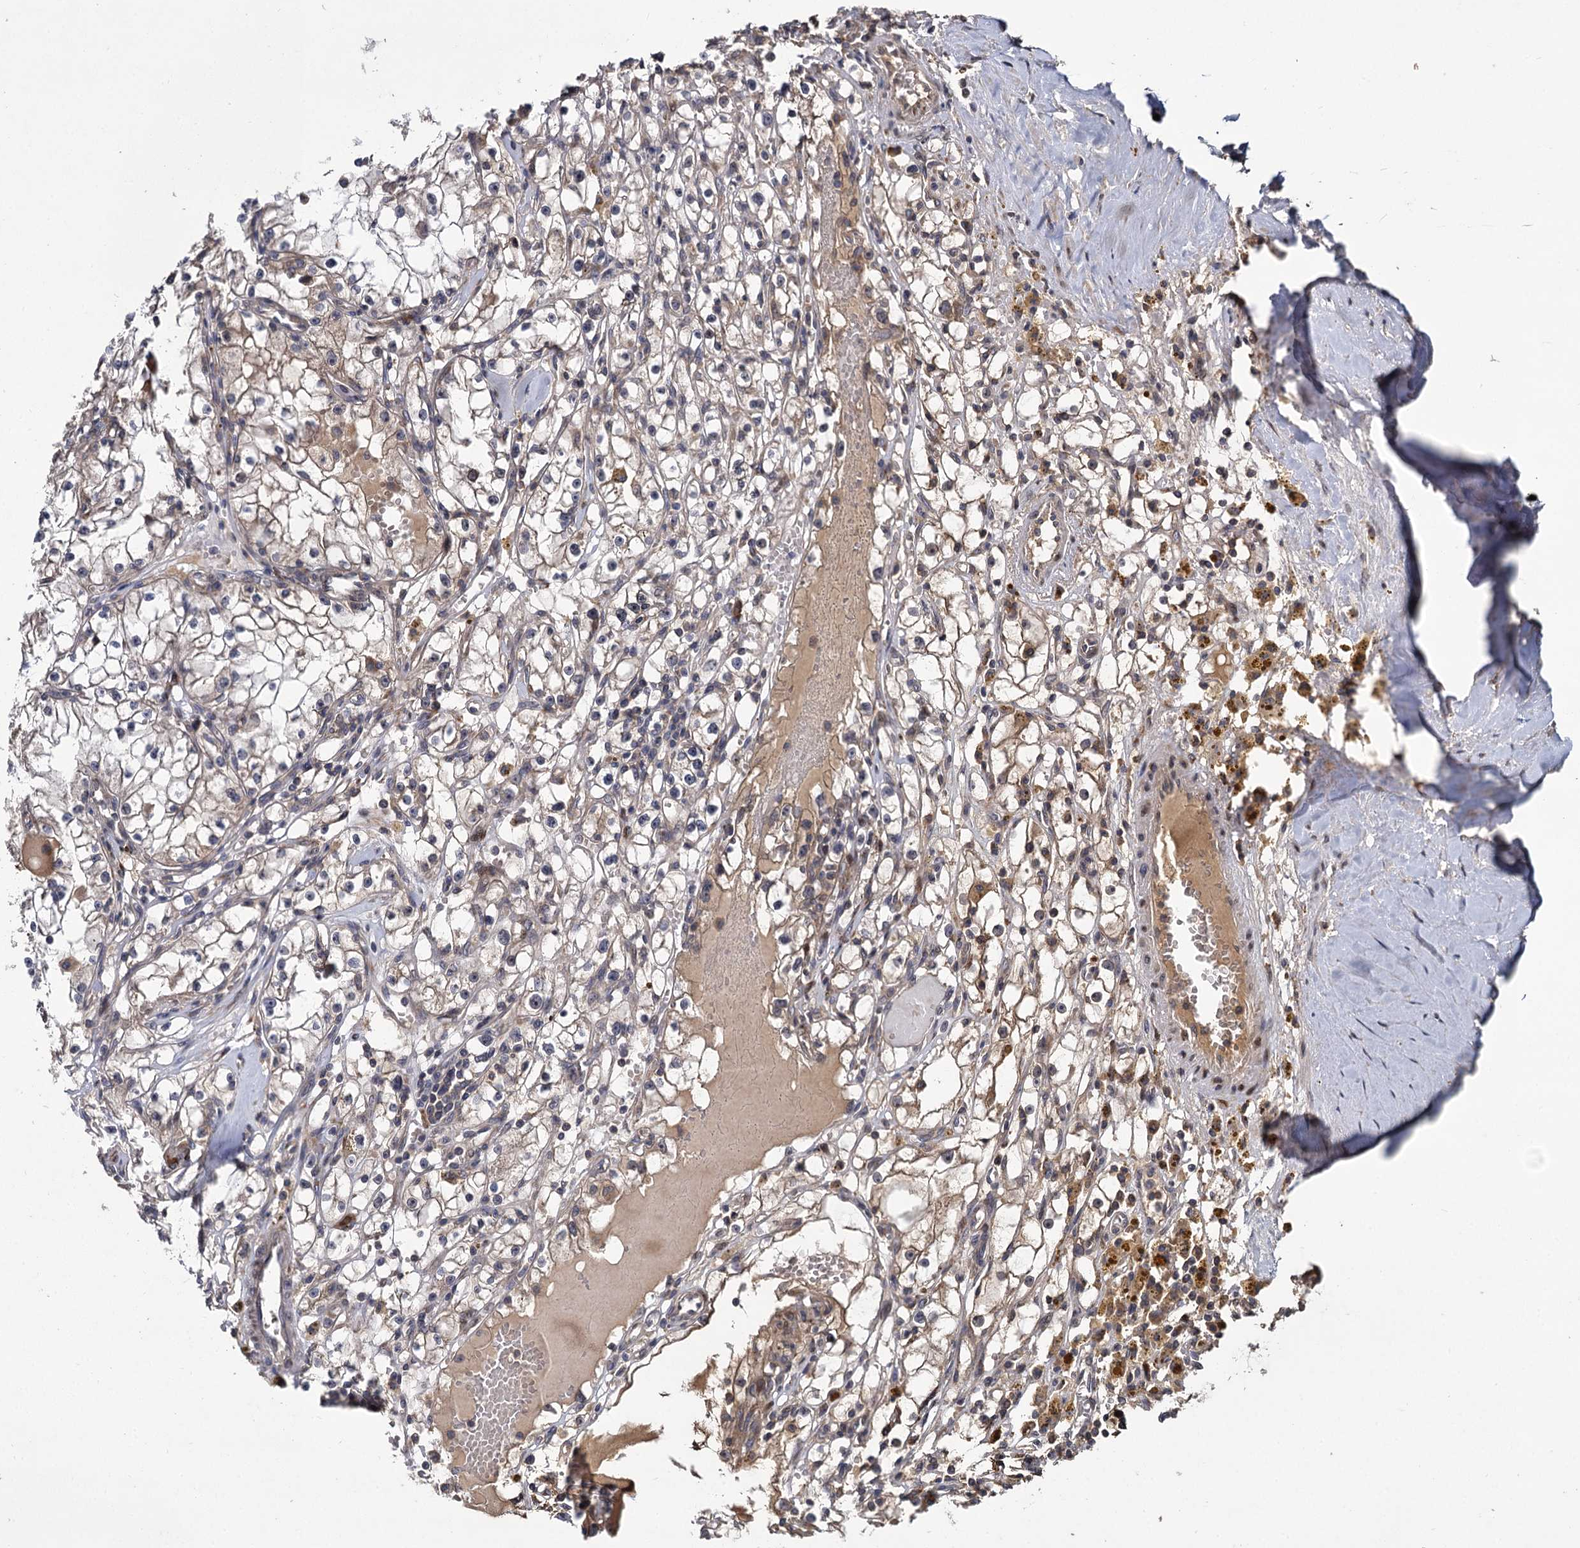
{"staining": {"intensity": "weak", "quantity": "25%-75%", "location": "cytoplasmic/membranous"}, "tissue": "renal cancer", "cell_type": "Tumor cells", "image_type": "cancer", "snomed": [{"axis": "morphology", "description": "Adenocarcinoma, NOS"}, {"axis": "topography", "description": "Kidney"}], "caption": "Brown immunohistochemical staining in human renal cancer reveals weak cytoplasmic/membranous positivity in about 25%-75% of tumor cells.", "gene": "INPPL1", "patient": {"sex": "male", "age": 56}}